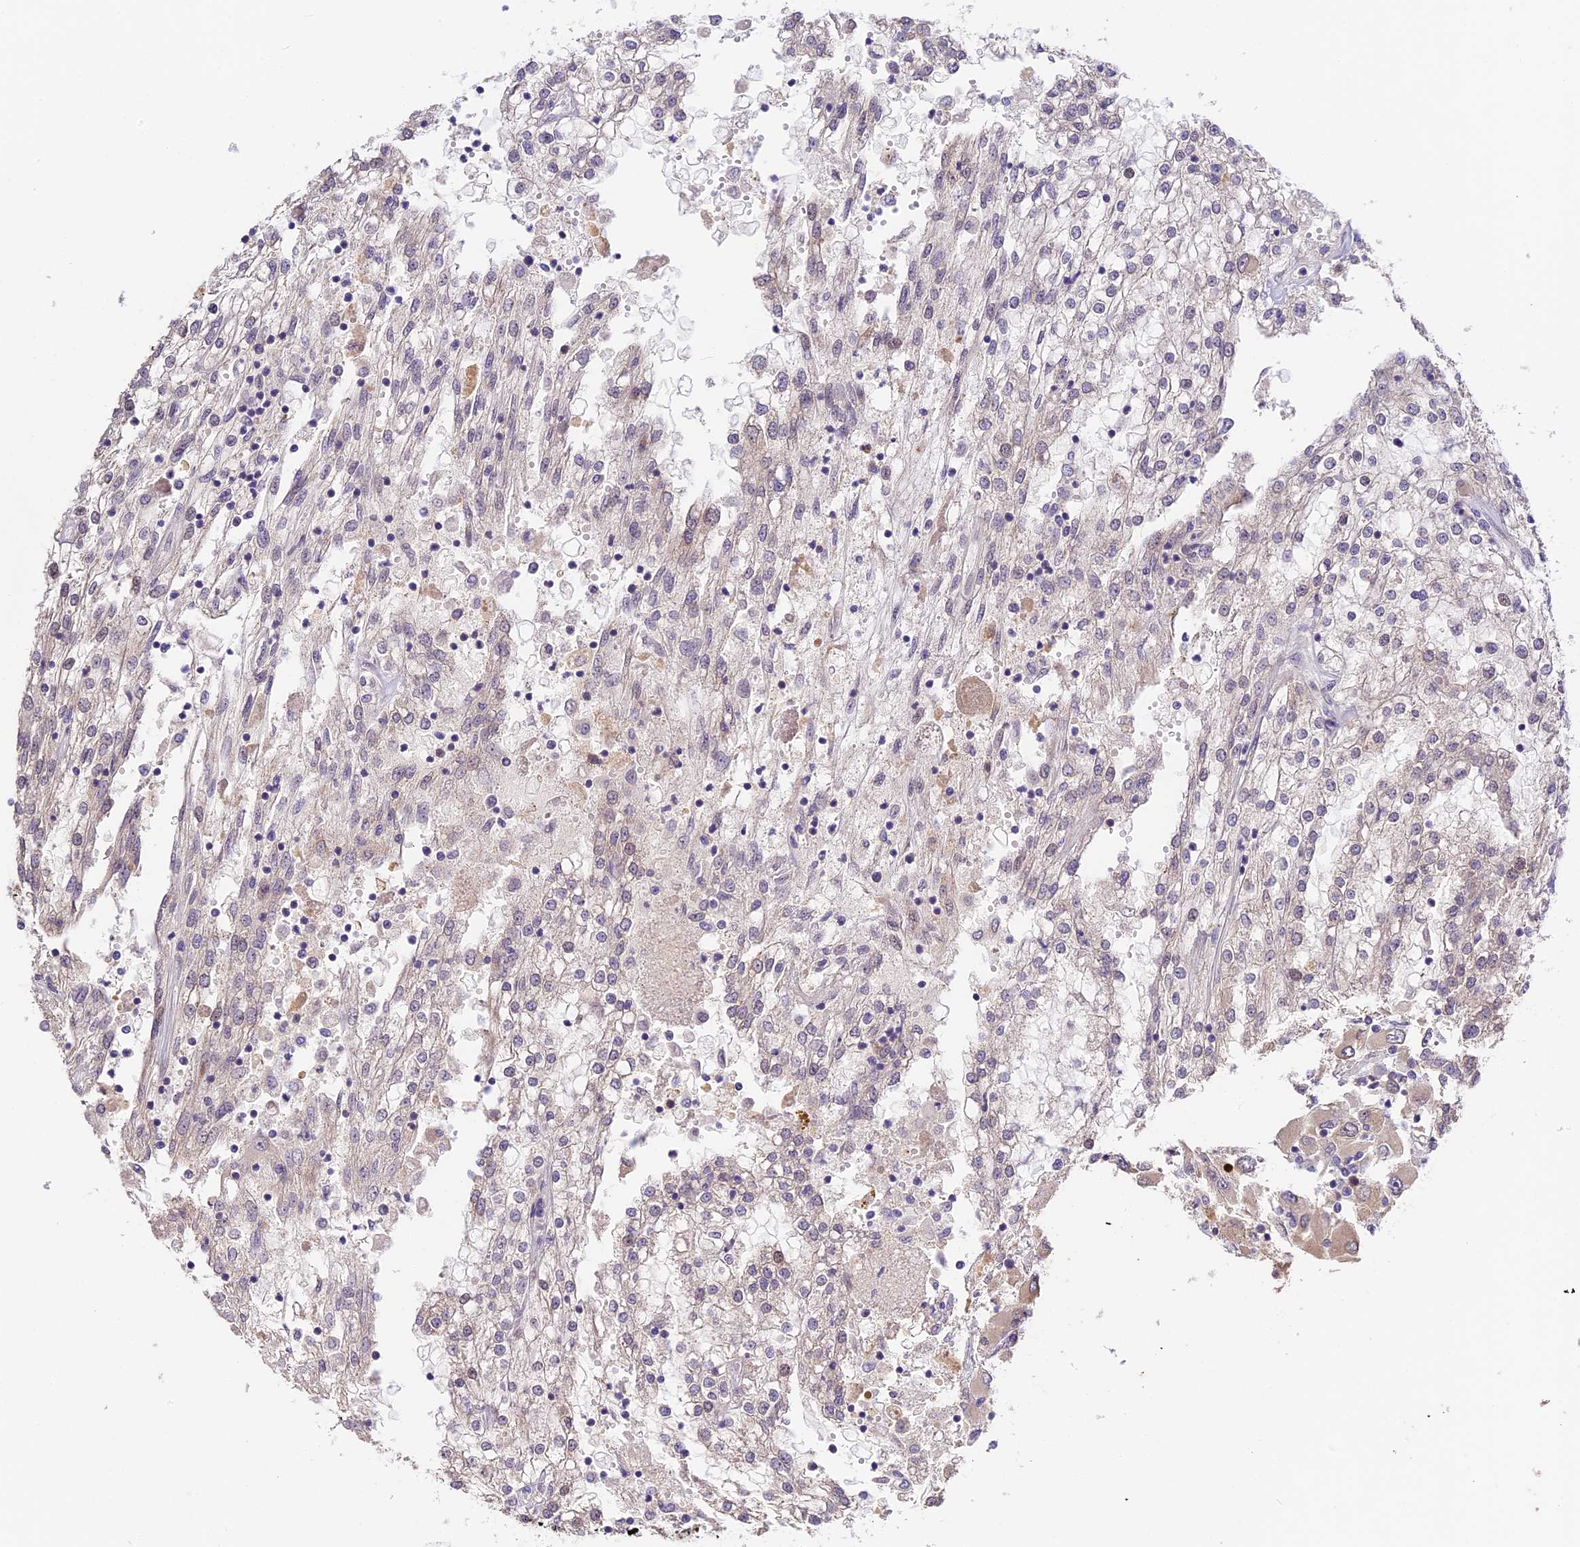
{"staining": {"intensity": "weak", "quantity": "<25%", "location": "cytoplasmic/membranous"}, "tissue": "renal cancer", "cell_type": "Tumor cells", "image_type": "cancer", "snomed": [{"axis": "morphology", "description": "Adenocarcinoma, NOS"}, {"axis": "topography", "description": "Kidney"}], "caption": "The micrograph exhibits no staining of tumor cells in renal cancer.", "gene": "BSCL2", "patient": {"sex": "female", "age": 52}}